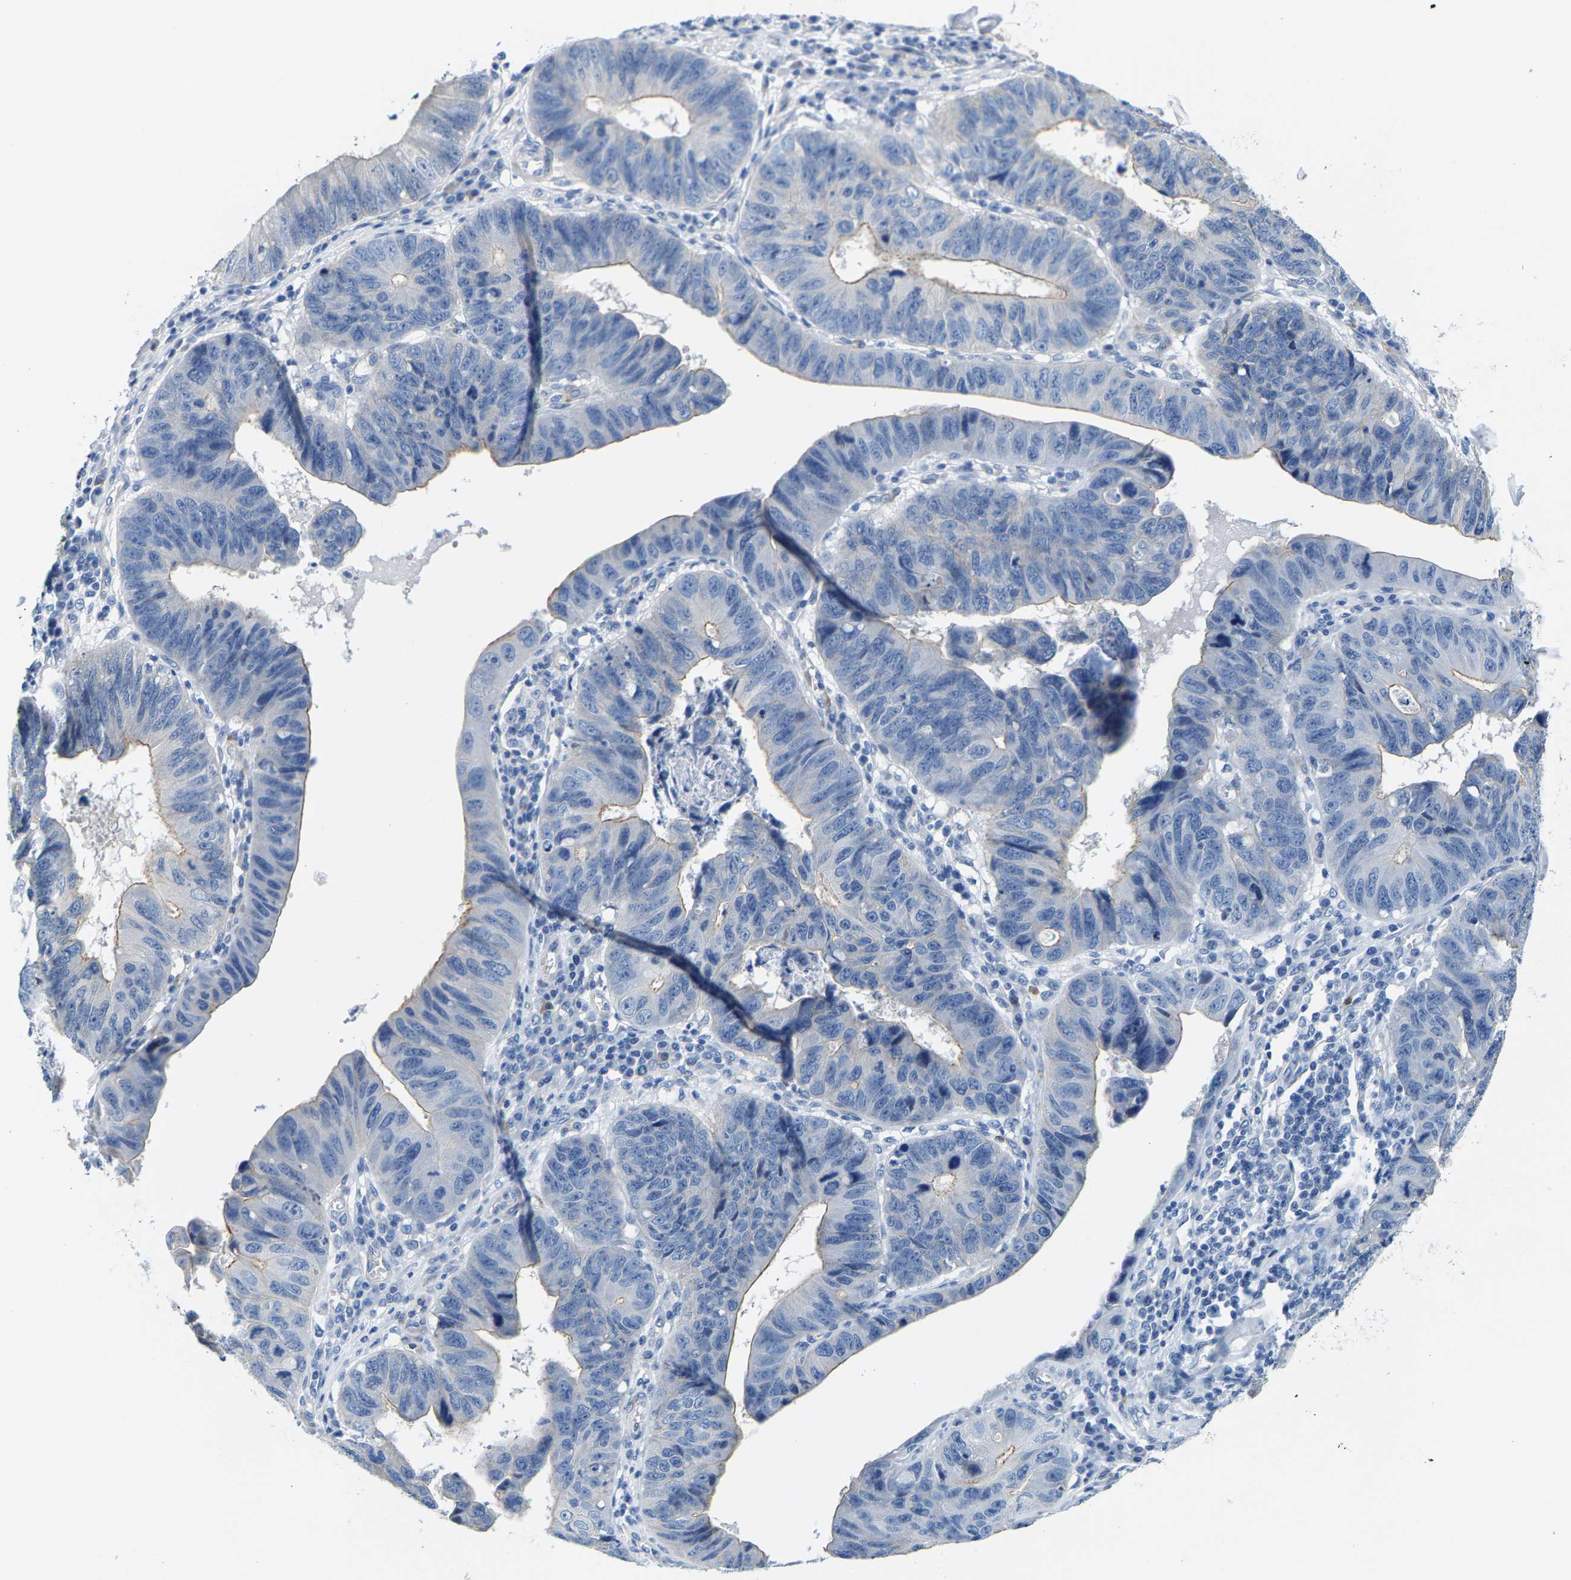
{"staining": {"intensity": "negative", "quantity": "none", "location": "none"}, "tissue": "stomach cancer", "cell_type": "Tumor cells", "image_type": "cancer", "snomed": [{"axis": "morphology", "description": "Adenocarcinoma, NOS"}, {"axis": "topography", "description": "Stomach"}], "caption": "A high-resolution photomicrograph shows immunohistochemistry (IHC) staining of stomach cancer, which displays no significant expression in tumor cells.", "gene": "DSCAM", "patient": {"sex": "male", "age": 59}}